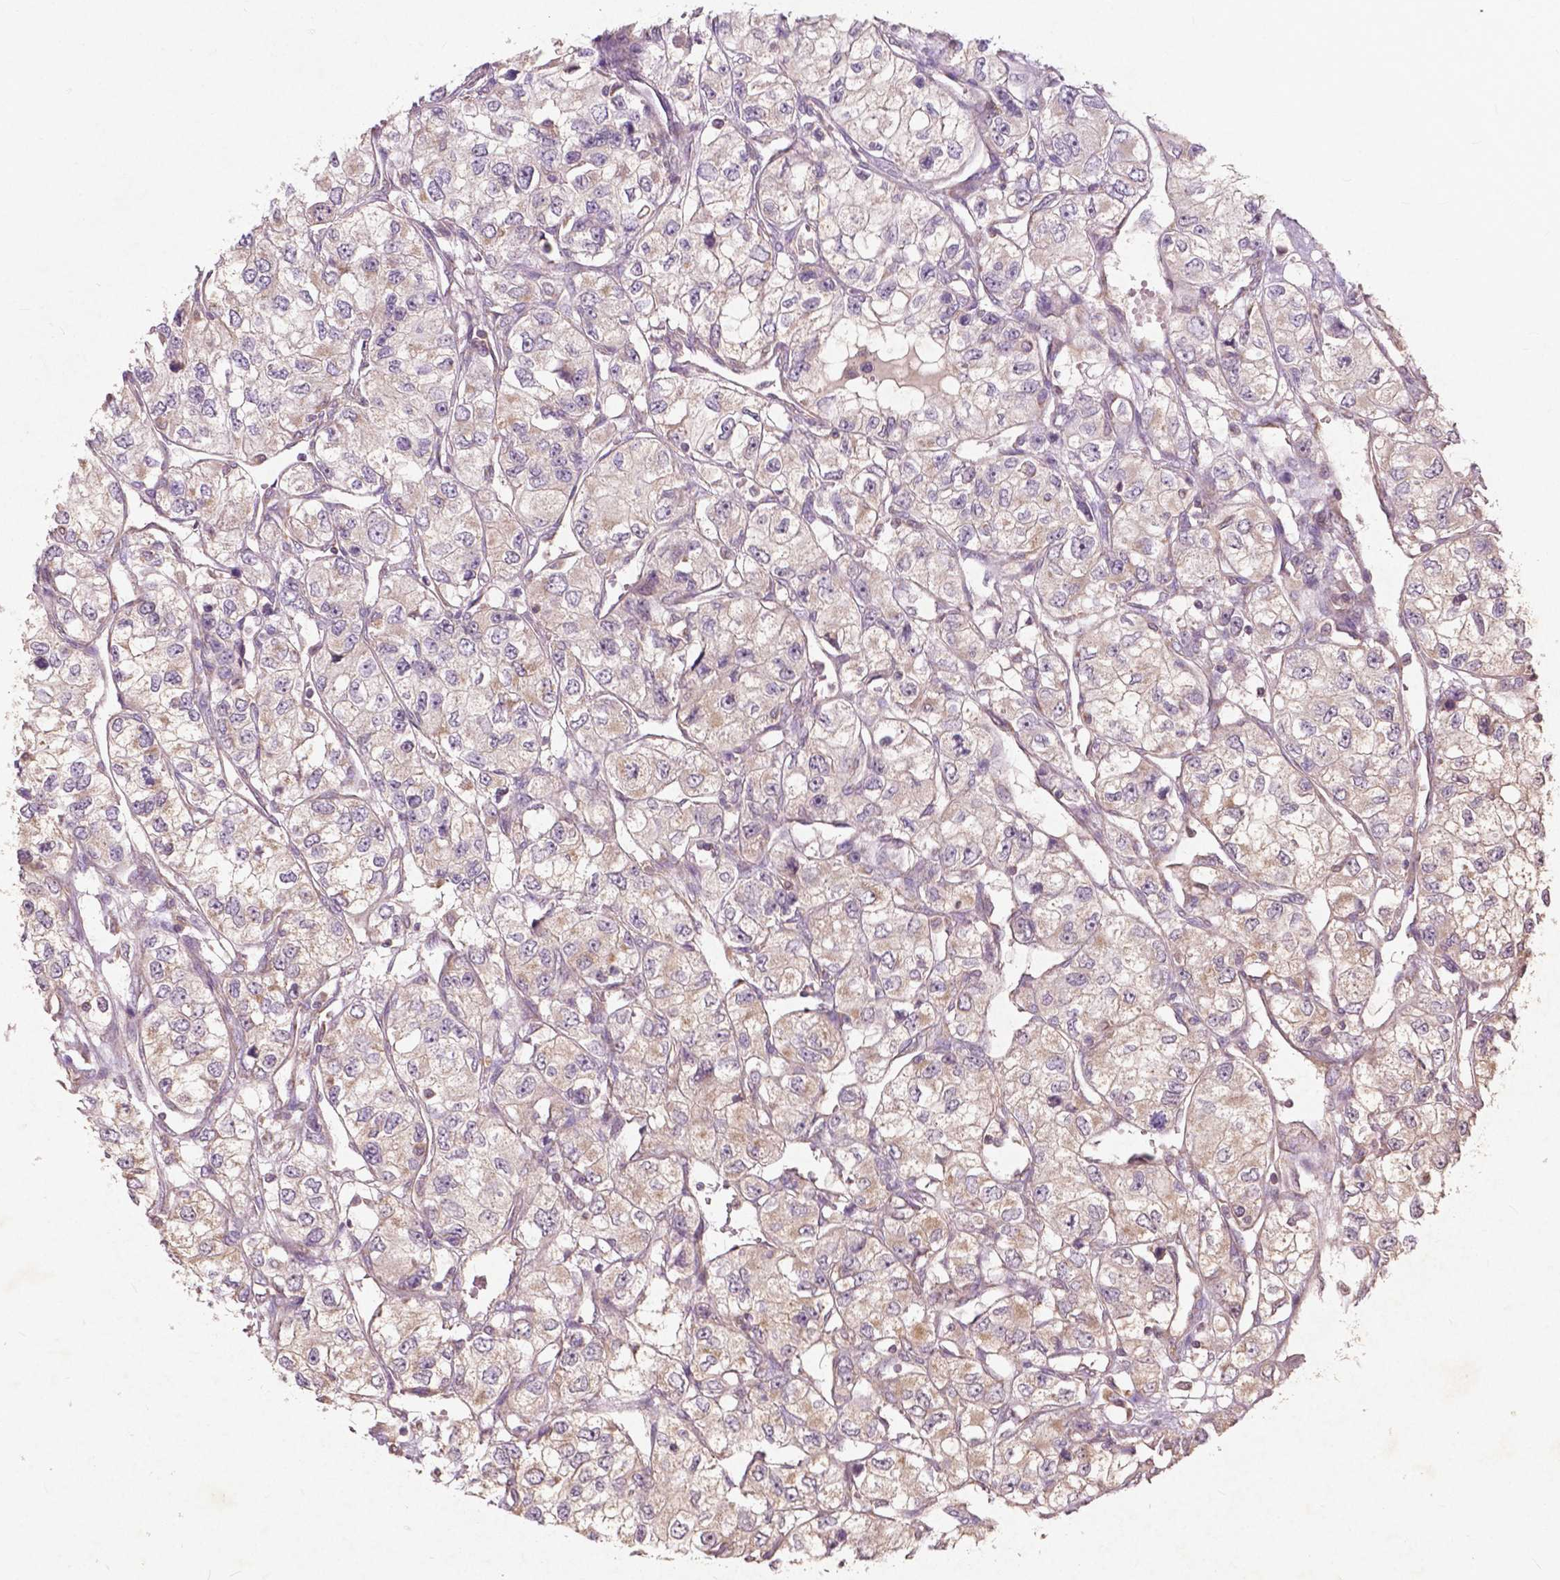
{"staining": {"intensity": "moderate", "quantity": "<25%", "location": "cytoplasmic/membranous"}, "tissue": "renal cancer", "cell_type": "Tumor cells", "image_type": "cancer", "snomed": [{"axis": "morphology", "description": "Adenocarcinoma, NOS"}, {"axis": "topography", "description": "Kidney"}], "caption": "There is low levels of moderate cytoplasmic/membranous expression in tumor cells of renal cancer (adenocarcinoma), as demonstrated by immunohistochemical staining (brown color).", "gene": "ST6GALNAC5", "patient": {"sex": "female", "age": 59}}